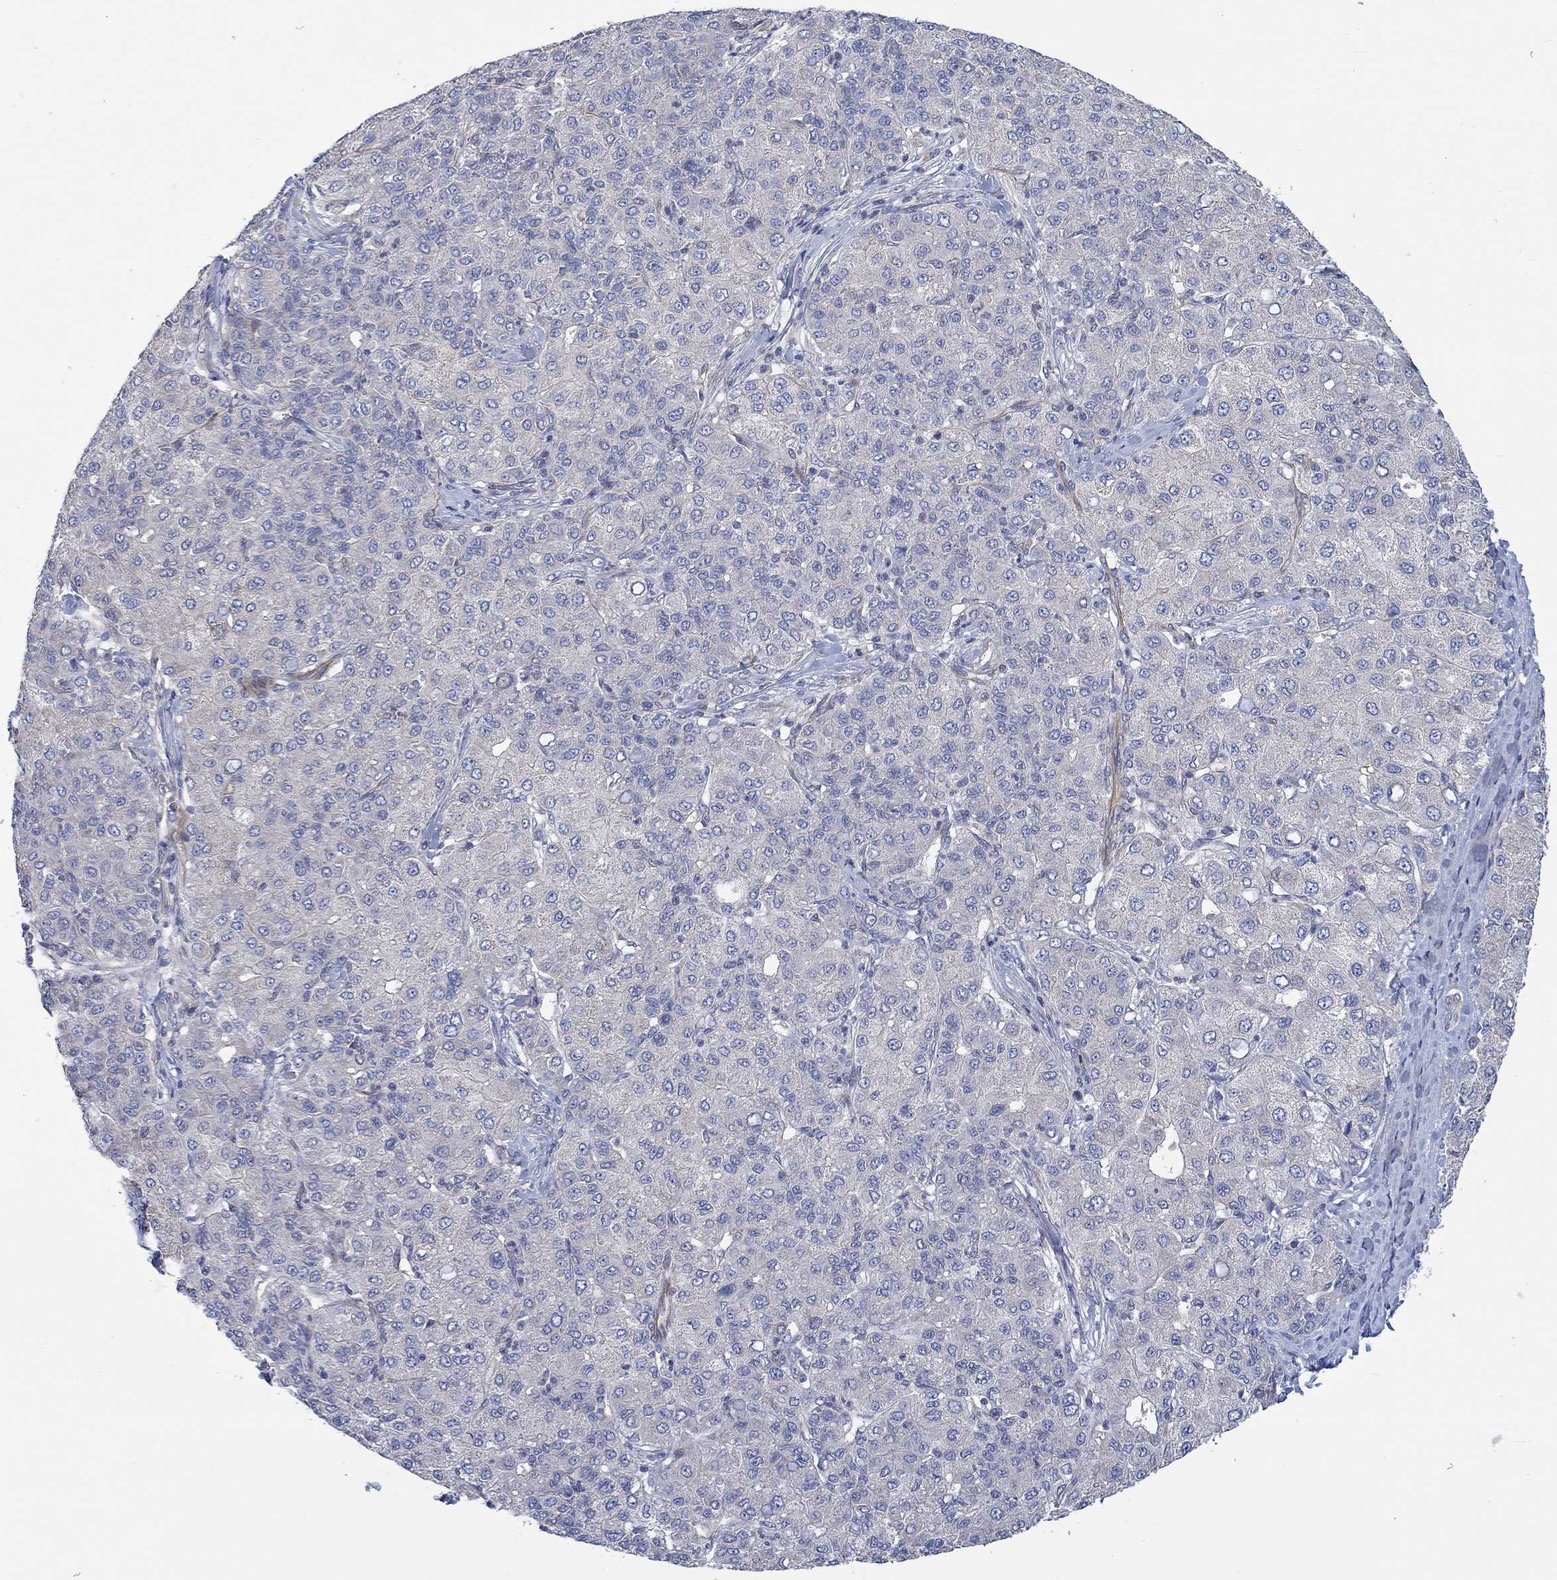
{"staining": {"intensity": "negative", "quantity": "none", "location": "none"}, "tissue": "liver cancer", "cell_type": "Tumor cells", "image_type": "cancer", "snomed": [{"axis": "morphology", "description": "Carcinoma, Hepatocellular, NOS"}, {"axis": "topography", "description": "Liver"}], "caption": "Protein analysis of liver cancer (hepatocellular carcinoma) displays no significant expression in tumor cells.", "gene": "CAMK1D", "patient": {"sex": "male", "age": 65}}